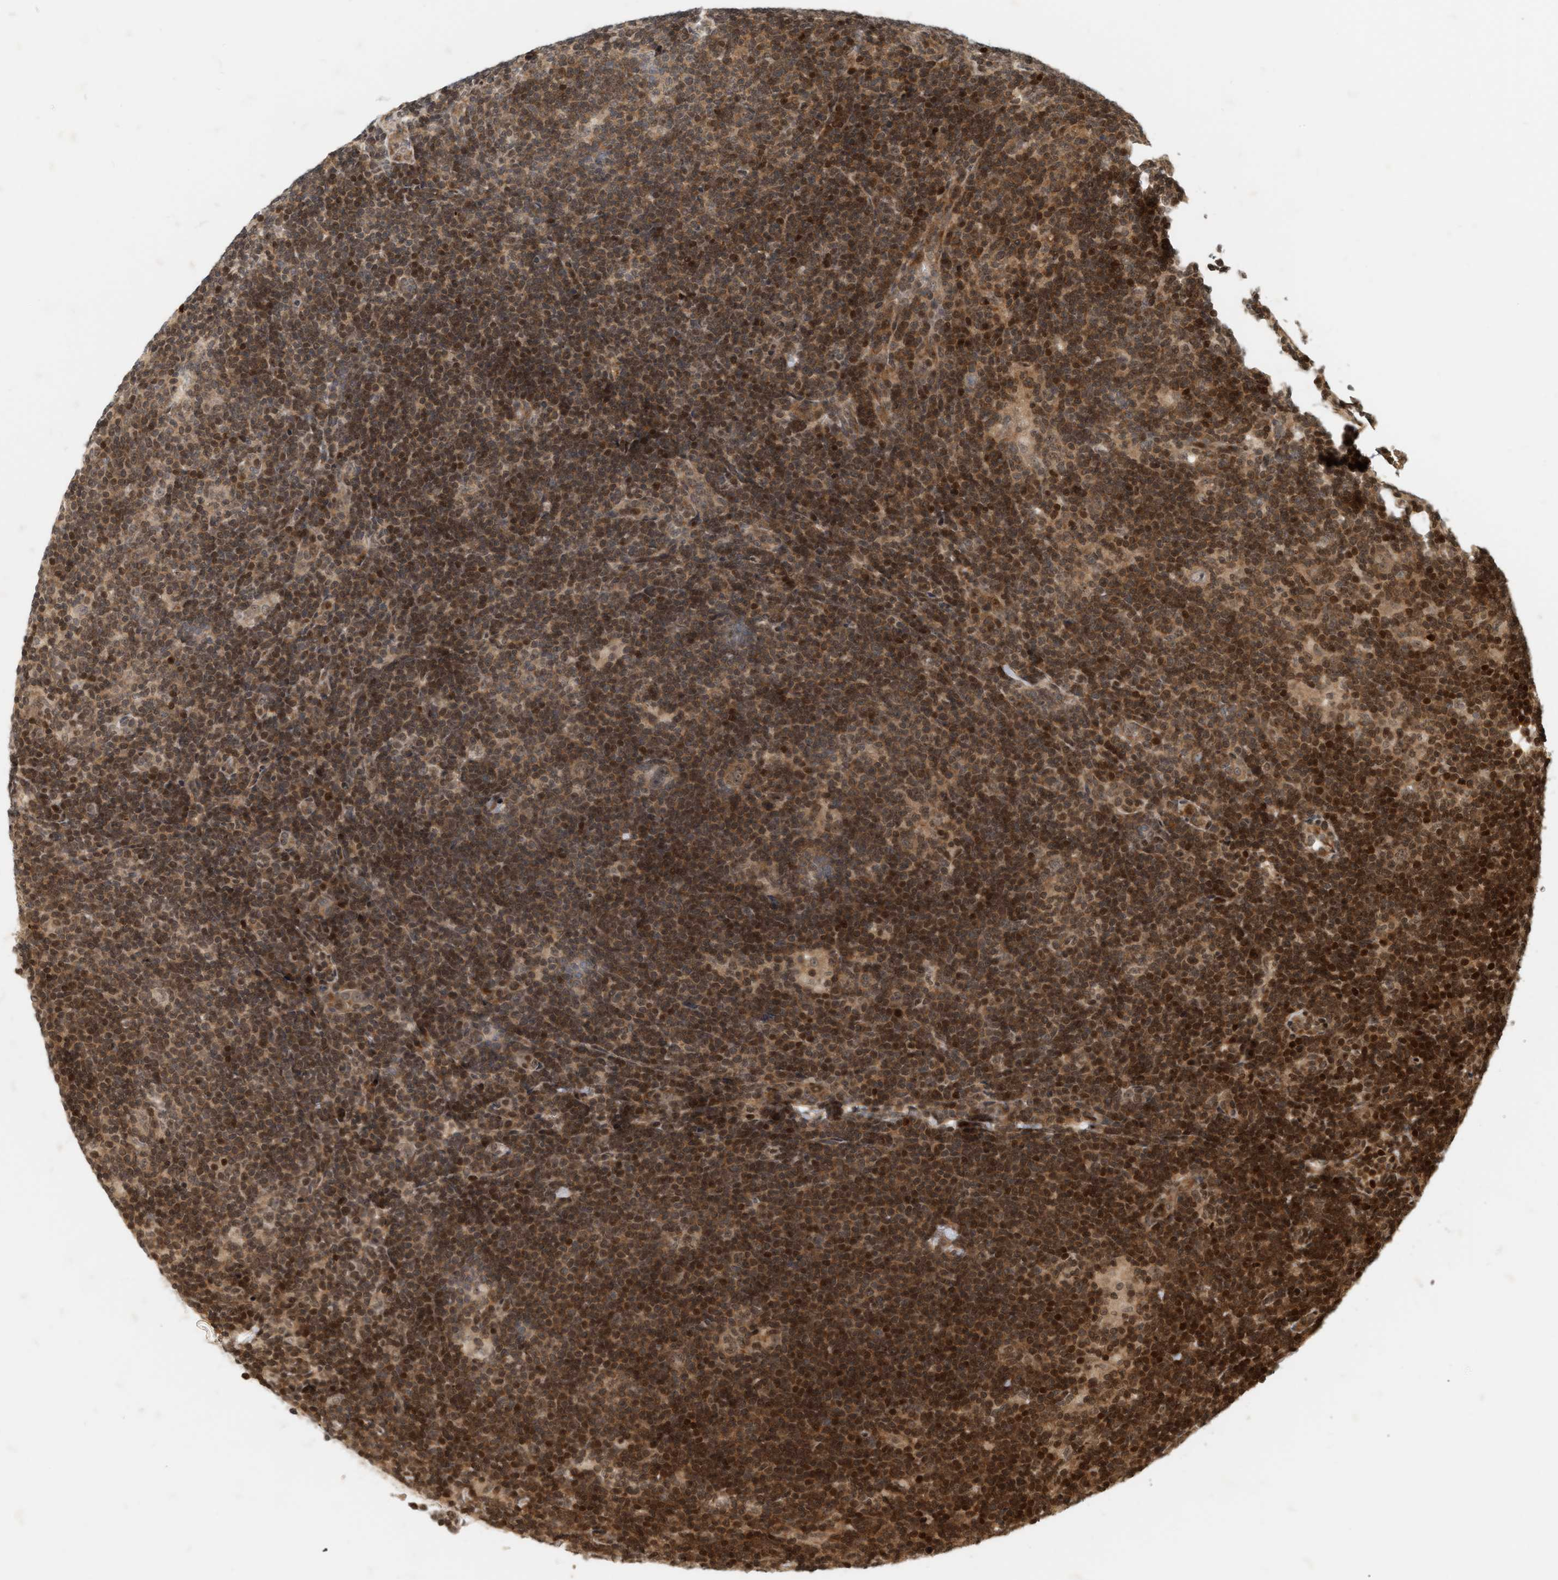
{"staining": {"intensity": "weak", "quantity": ">75%", "location": "cytoplasmic/membranous"}, "tissue": "lymphoma", "cell_type": "Tumor cells", "image_type": "cancer", "snomed": [{"axis": "morphology", "description": "Hodgkin's disease, NOS"}, {"axis": "topography", "description": "Lymph node"}], "caption": "Immunohistochemistry (IHC) micrograph of human lymphoma stained for a protein (brown), which shows low levels of weak cytoplasmic/membranous staining in about >75% of tumor cells.", "gene": "NFE2L2", "patient": {"sex": "female", "age": 57}}